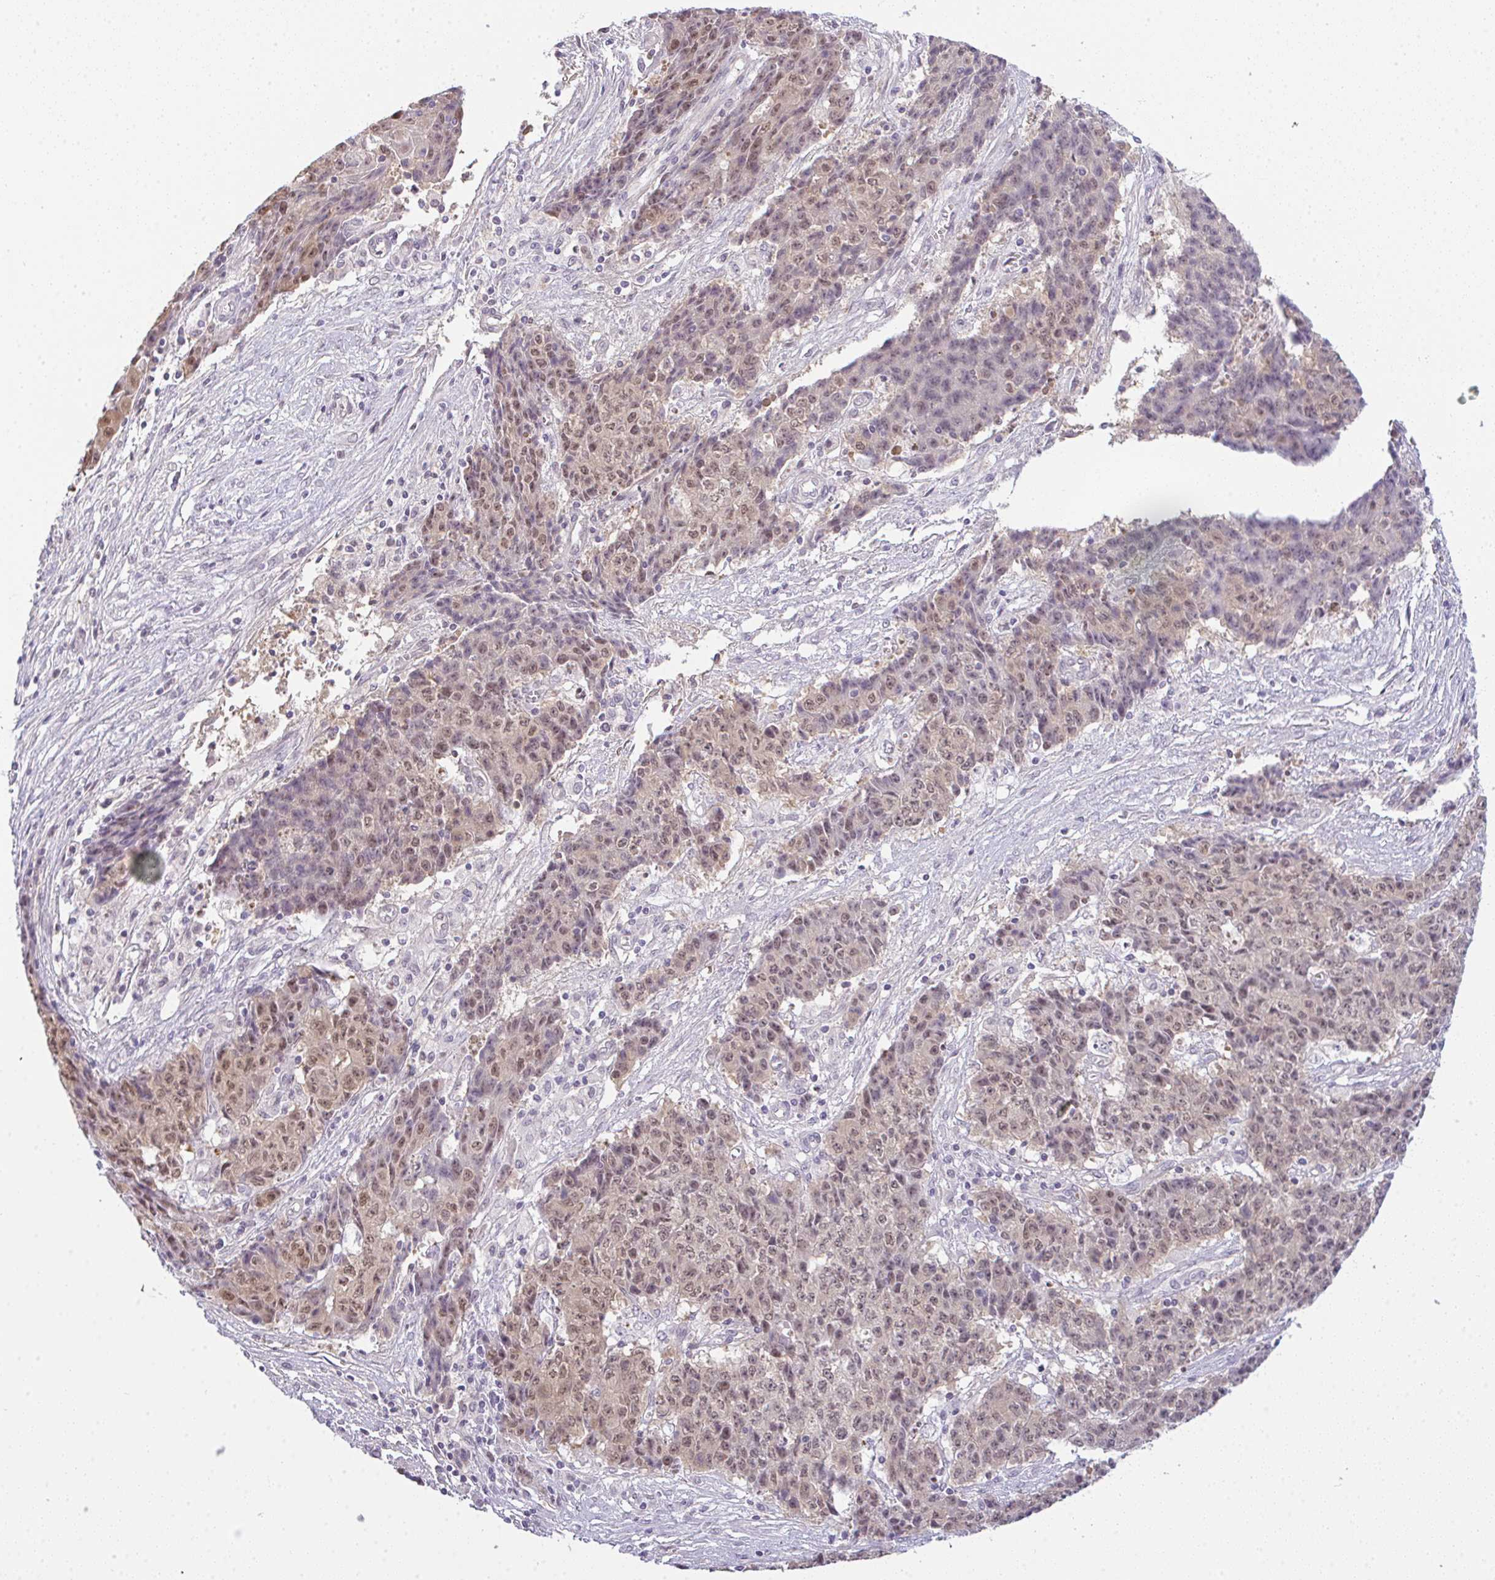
{"staining": {"intensity": "weak", "quantity": ">75%", "location": "cytoplasmic/membranous,nuclear"}, "tissue": "ovarian cancer", "cell_type": "Tumor cells", "image_type": "cancer", "snomed": [{"axis": "morphology", "description": "Carcinoma, endometroid"}, {"axis": "topography", "description": "Ovary"}], "caption": "Tumor cells demonstrate low levels of weak cytoplasmic/membranous and nuclear expression in about >75% of cells in endometroid carcinoma (ovarian). The staining was performed using DAB (3,3'-diaminobenzidine), with brown indicating positive protein expression. Nuclei are stained blue with hematoxylin.", "gene": "CSE1L", "patient": {"sex": "female", "age": 42}}